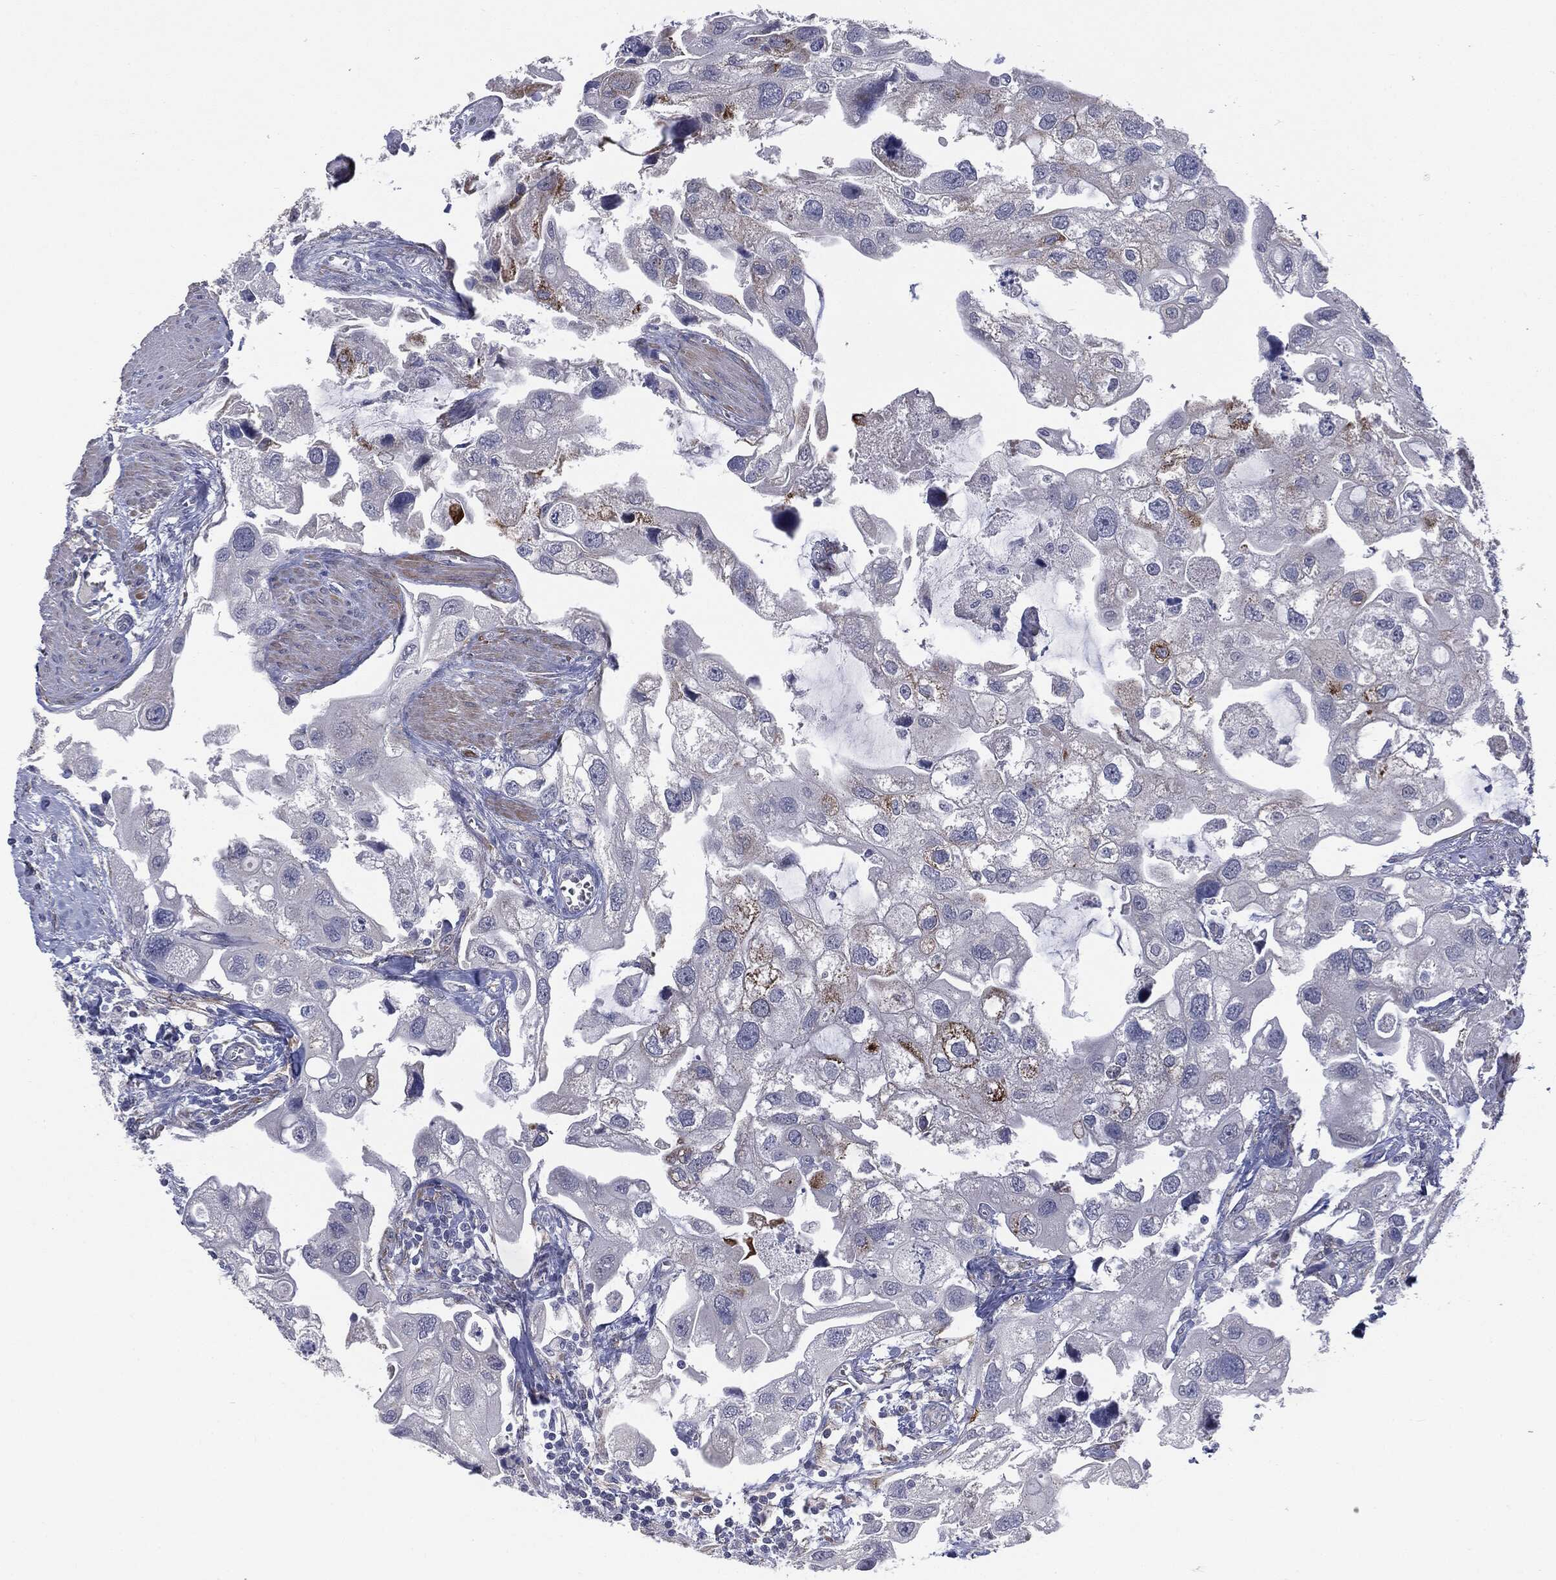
{"staining": {"intensity": "negative", "quantity": "none", "location": "none"}, "tissue": "urothelial cancer", "cell_type": "Tumor cells", "image_type": "cancer", "snomed": [{"axis": "morphology", "description": "Urothelial carcinoma, High grade"}, {"axis": "topography", "description": "Urinary bladder"}], "caption": "This histopathology image is of high-grade urothelial carcinoma stained with immunohistochemistry (IHC) to label a protein in brown with the nuclei are counter-stained blue. There is no staining in tumor cells.", "gene": "KRT5", "patient": {"sex": "male", "age": 59}}